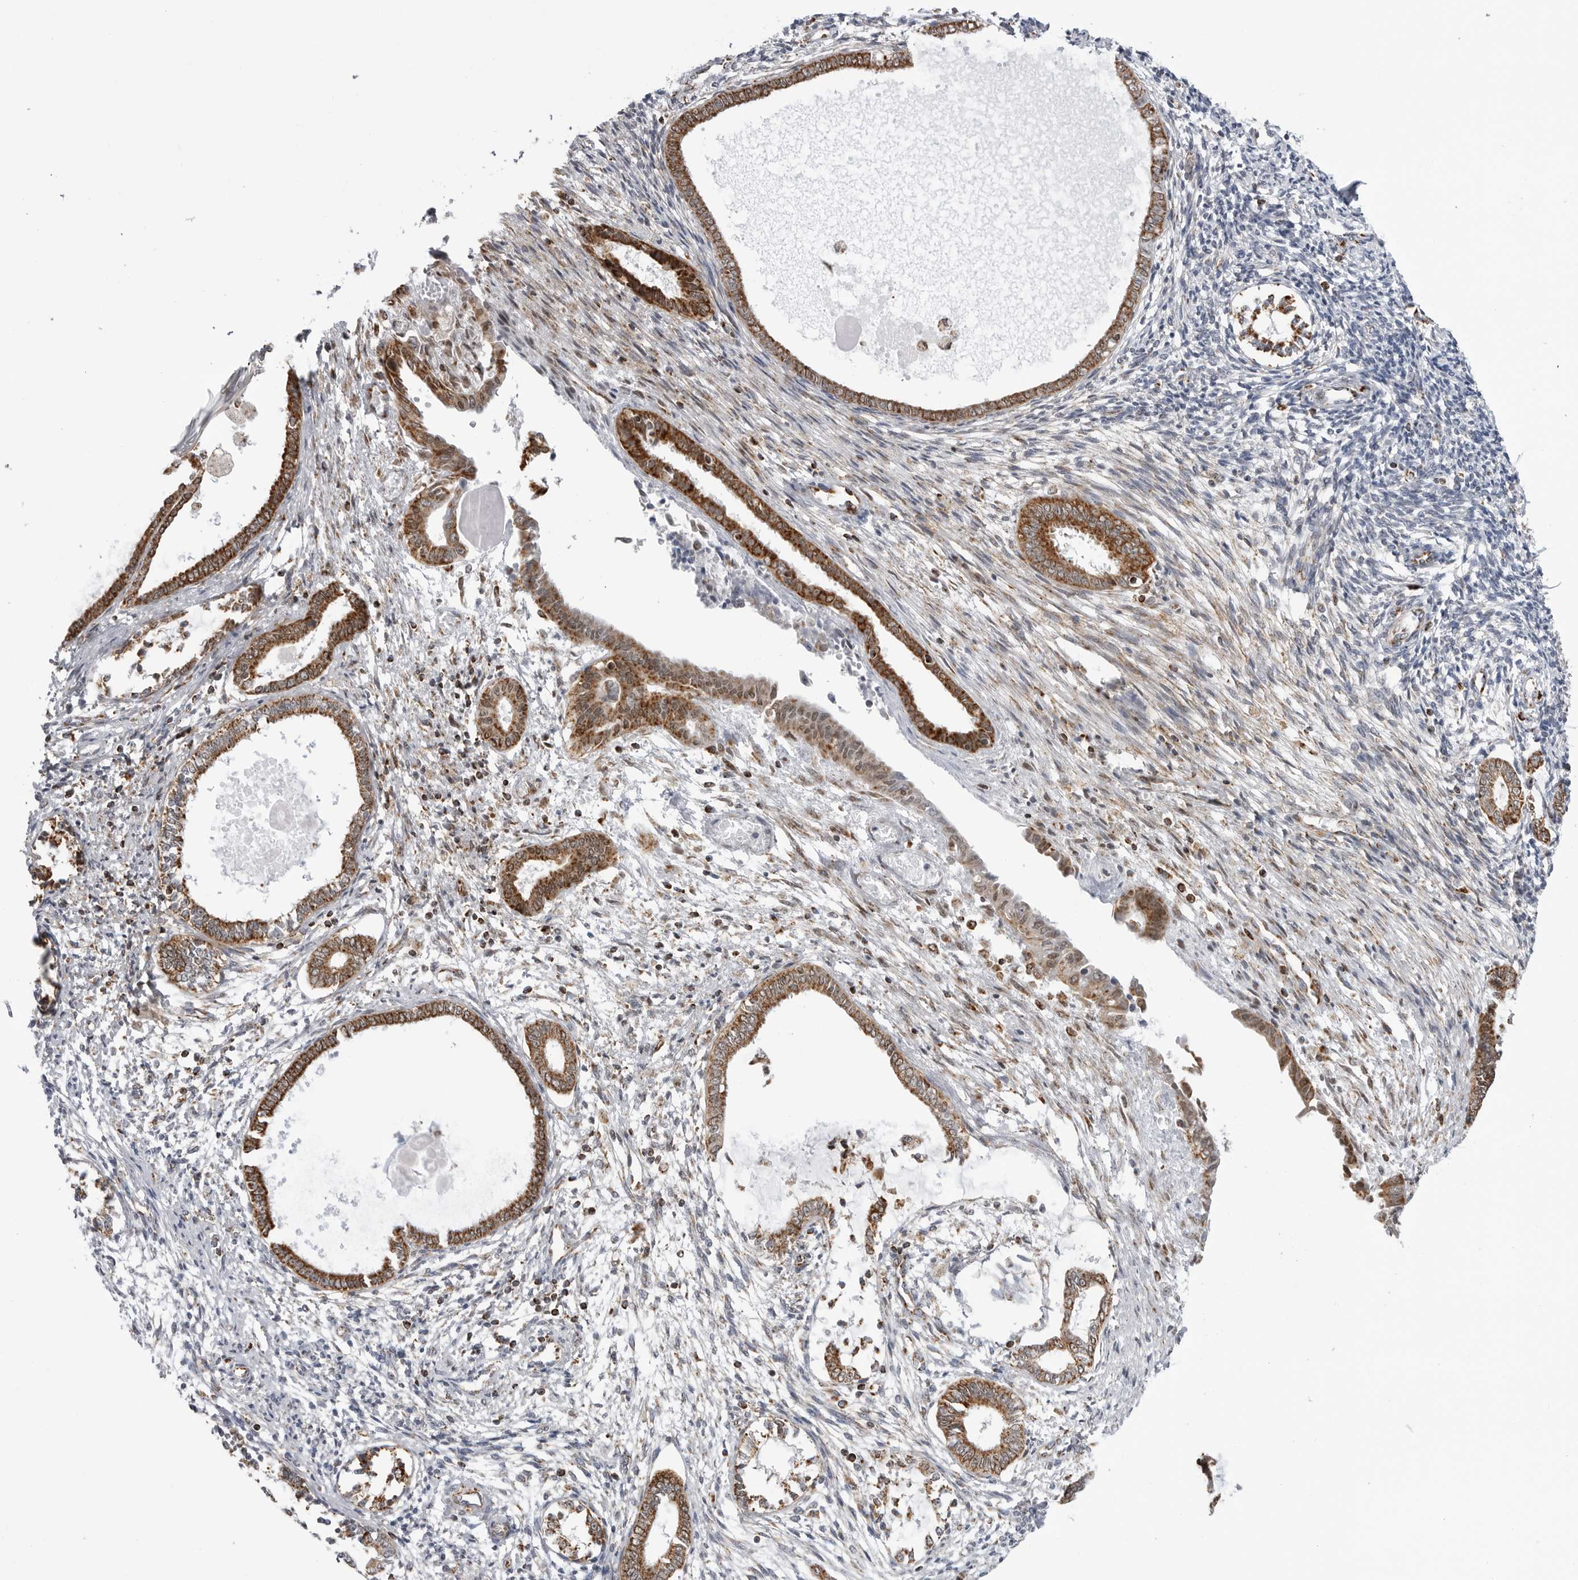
{"staining": {"intensity": "negative", "quantity": "none", "location": "none"}, "tissue": "endometrium", "cell_type": "Cells in endometrial stroma", "image_type": "normal", "snomed": [{"axis": "morphology", "description": "Normal tissue, NOS"}, {"axis": "topography", "description": "Endometrium"}], "caption": "The photomicrograph displays no staining of cells in endometrial stroma in unremarkable endometrium. (DAB immunohistochemistry (IHC) with hematoxylin counter stain).", "gene": "COX5A", "patient": {"sex": "female", "age": 56}}